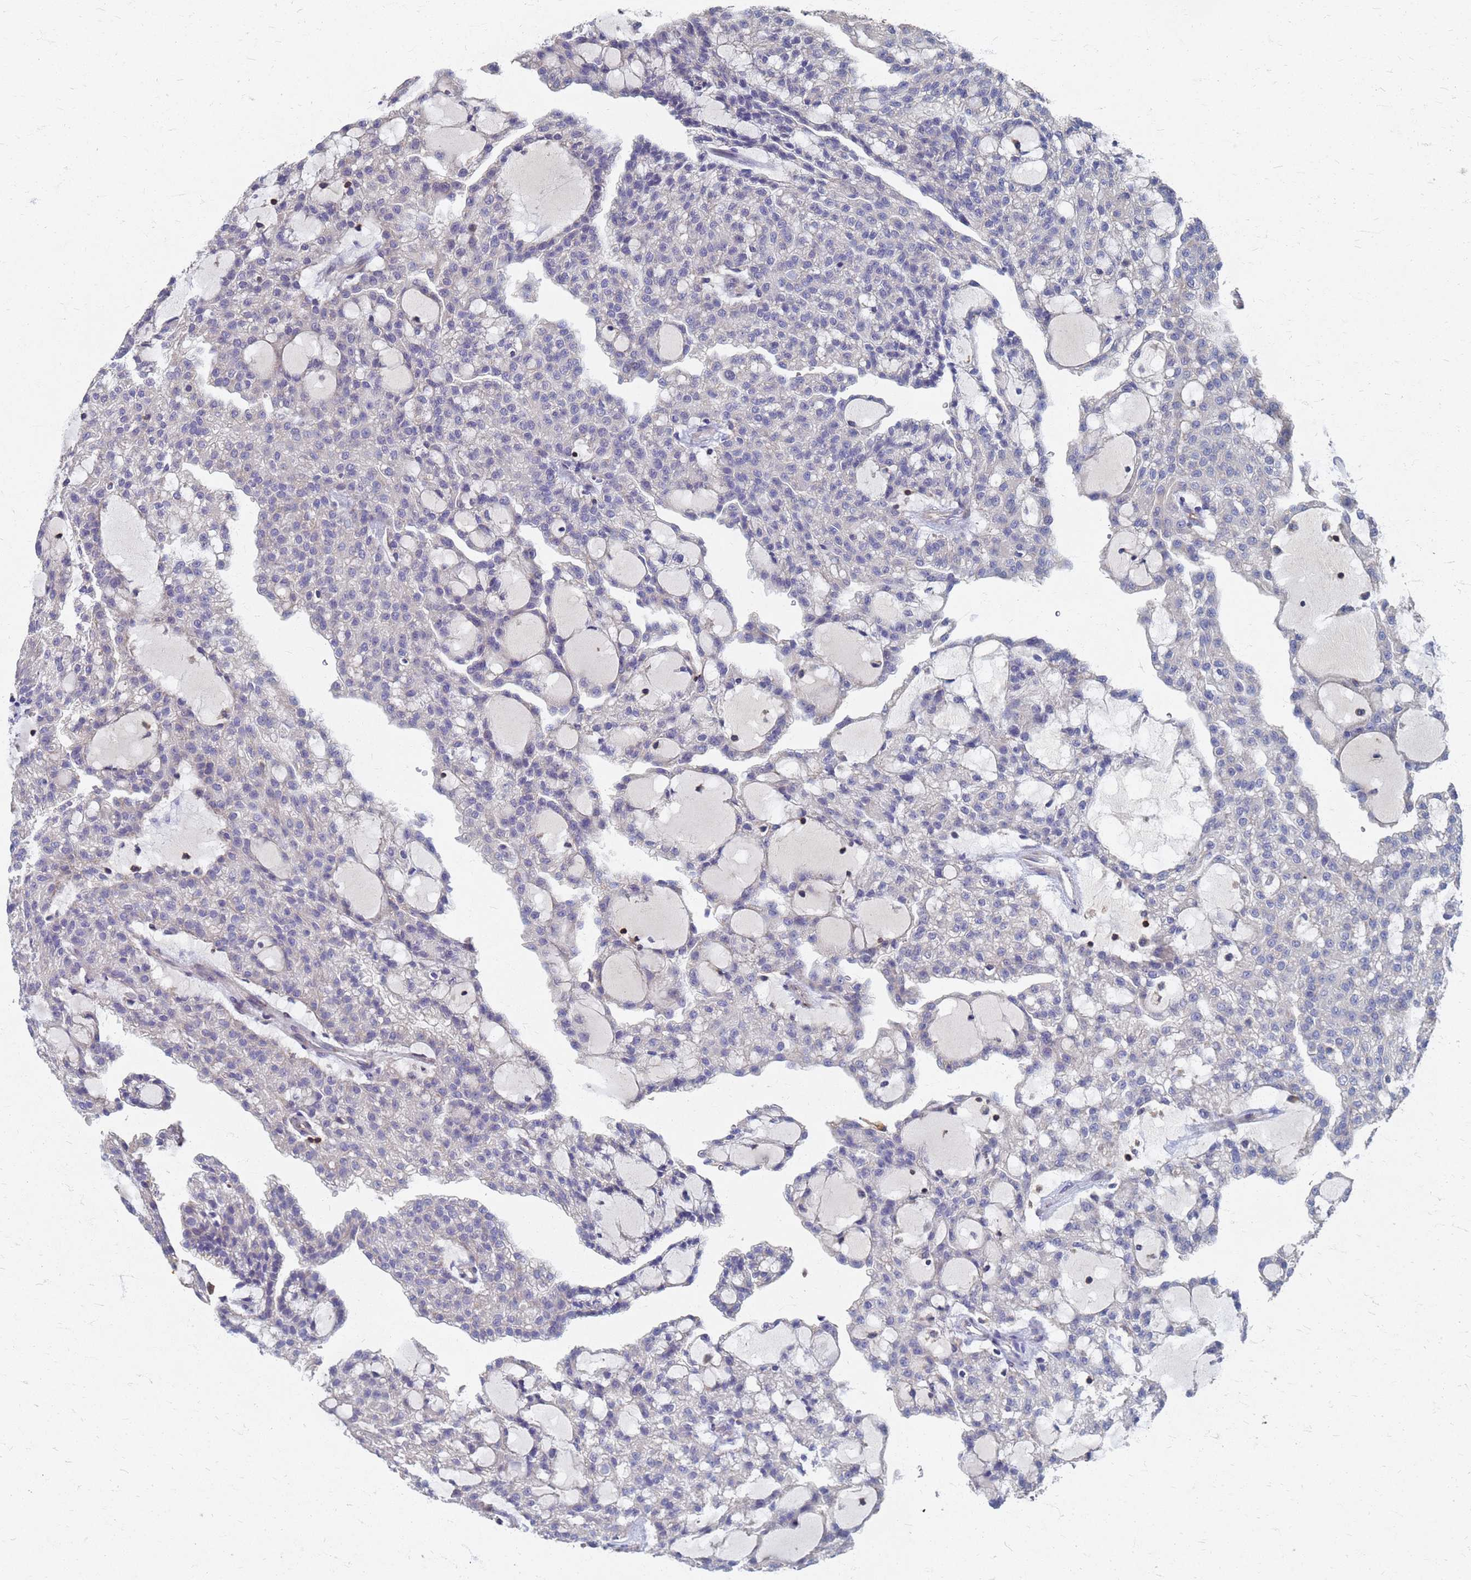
{"staining": {"intensity": "negative", "quantity": "none", "location": "none"}, "tissue": "renal cancer", "cell_type": "Tumor cells", "image_type": "cancer", "snomed": [{"axis": "morphology", "description": "Adenocarcinoma, NOS"}, {"axis": "topography", "description": "Kidney"}], "caption": "DAB (3,3'-diaminobenzidine) immunohistochemical staining of human renal cancer (adenocarcinoma) shows no significant staining in tumor cells.", "gene": "KRCC1", "patient": {"sex": "male", "age": 63}}